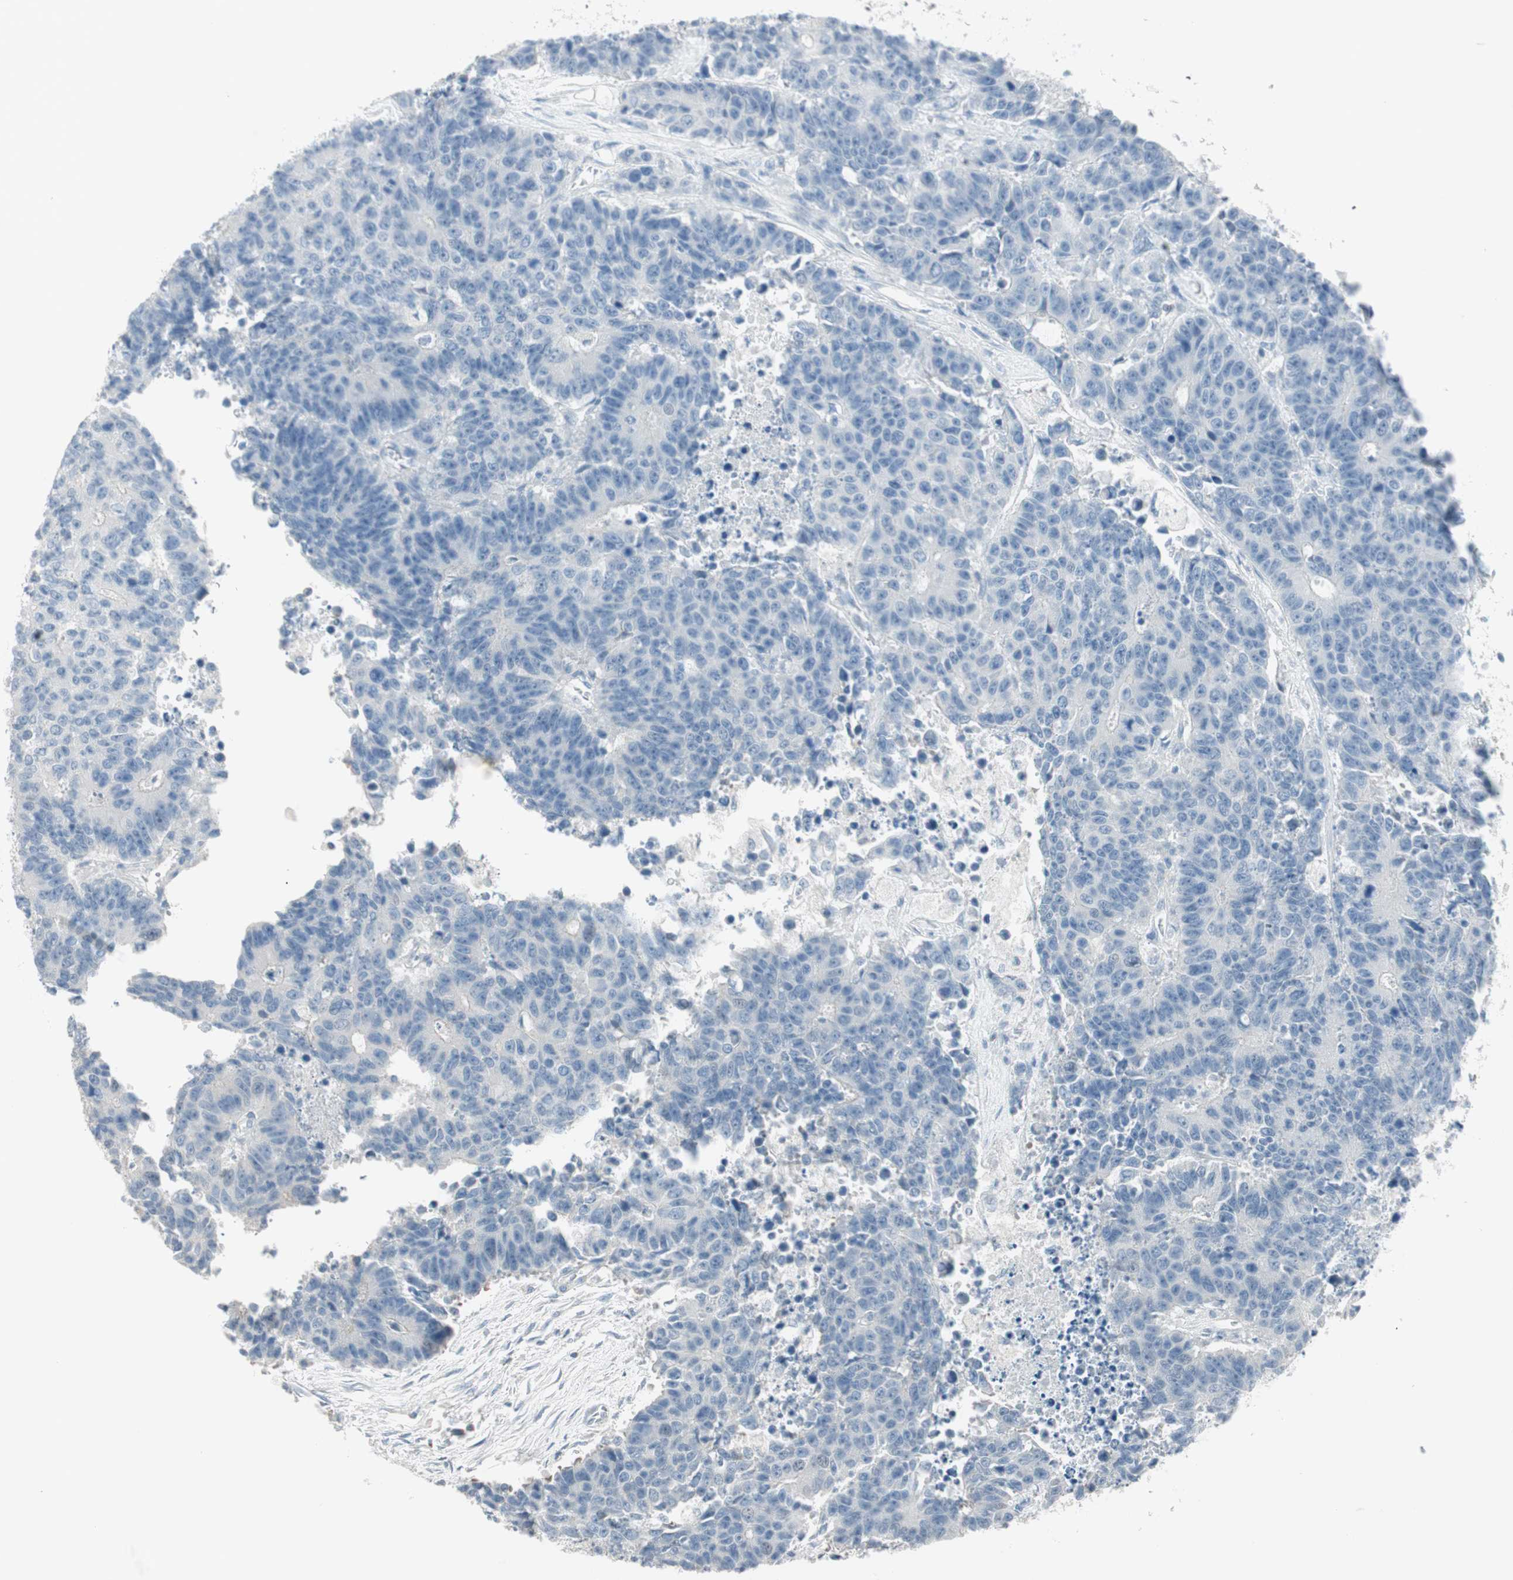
{"staining": {"intensity": "negative", "quantity": "none", "location": "none"}, "tissue": "colorectal cancer", "cell_type": "Tumor cells", "image_type": "cancer", "snomed": [{"axis": "morphology", "description": "Adenocarcinoma, NOS"}, {"axis": "topography", "description": "Colon"}], "caption": "The IHC histopathology image has no significant staining in tumor cells of colorectal cancer tissue.", "gene": "ITLN2", "patient": {"sex": "female", "age": 86}}